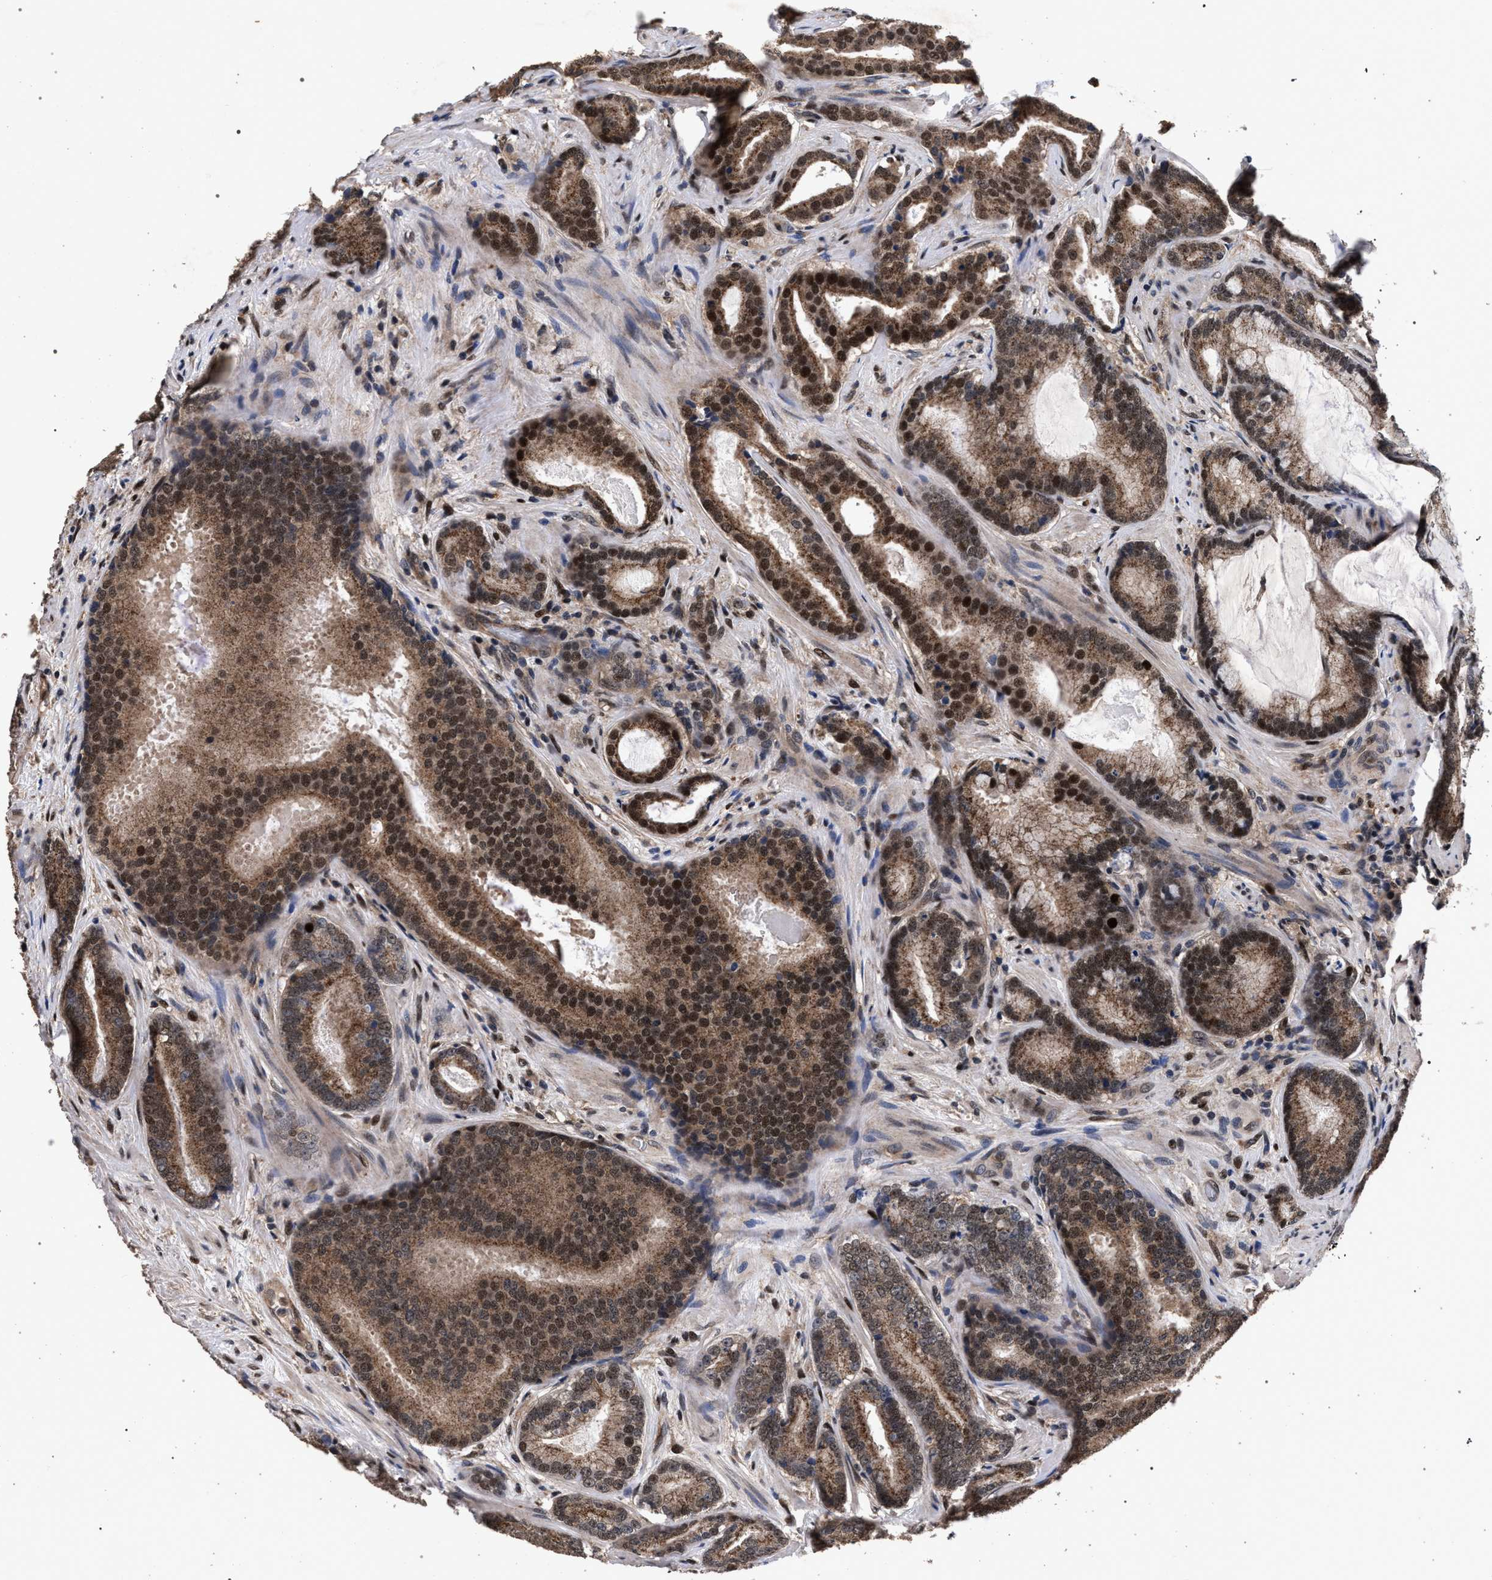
{"staining": {"intensity": "strong", "quantity": ">75%", "location": "cytoplasmic/membranous,nuclear"}, "tissue": "prostate cancer", "cell_type": "Tumor cells", "image_type": "cancer", "snomed": [{"axis": "morphology", "description": "Adenocarcinoma, High grade"}, {"axis": "topography", "description": "Prostate"}], "caption": "Prostate cancer (adenocarcinoma (high-grade)) tissue displays strong cytoplasmic/membranous and nuclear positivity in approximately >75% of tumor cells, visualized by immunohistochemistry.", "gene": "ACOX1", "patient": {"sex": "male", "age": 55}}